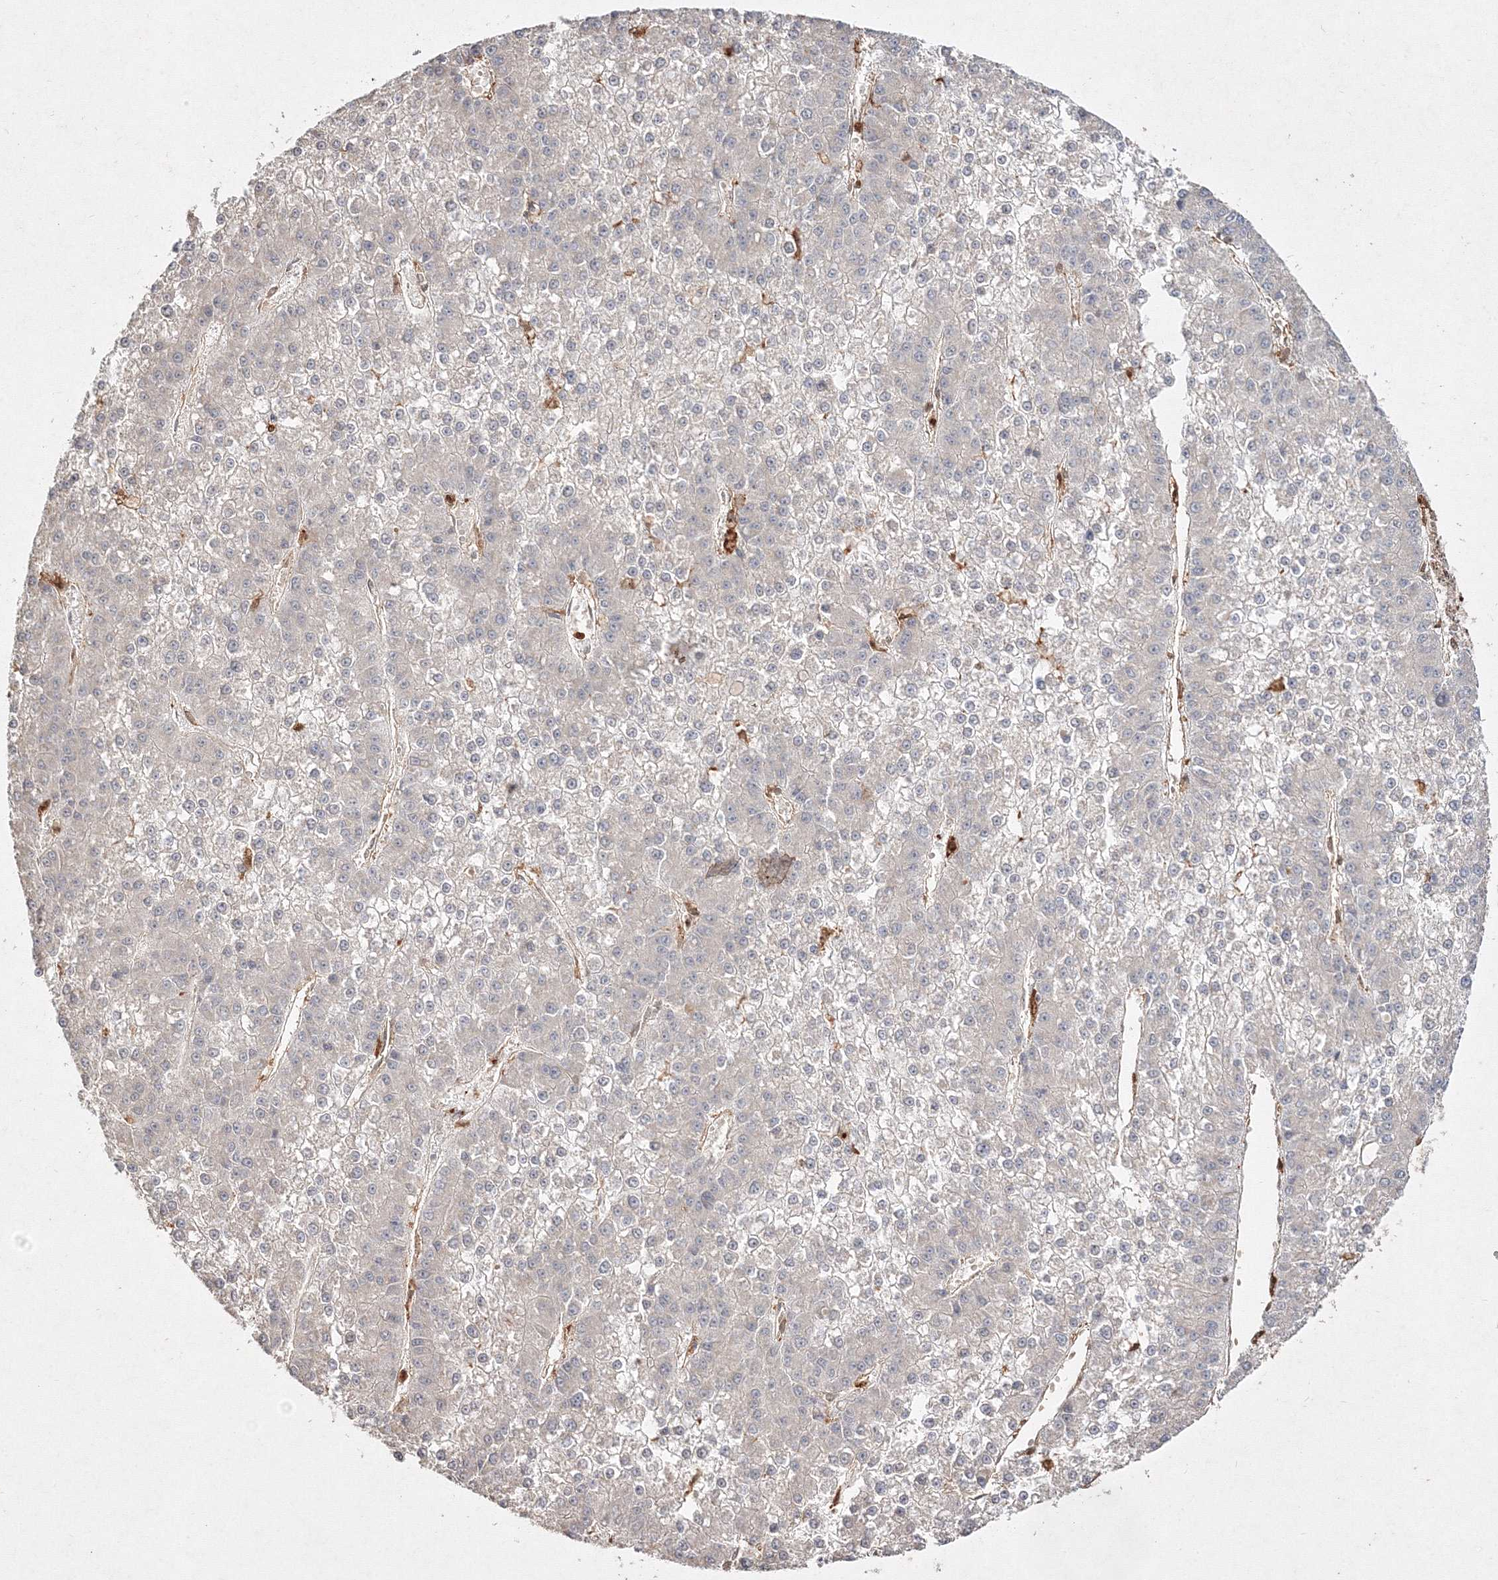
{"staining": {"intensity": "negative", "quantity": "none", "location": "none"}, "tissue": "liver cancer", "cell_type": "Tumor cells", "image_type": "cancer", "snomed": [{"axis": "morphology", "description": "Carcinoma, Hepatocellular, NOS"}, {"axis": "topography", "description": "Liver"}], "caption": "Immunohistochemical staining of hepatocellular carcinoma (liver) reveals no significant expression in tumor cells. (Stains: DAB (3,3'-diaminobenzidine) immunohistochemistry with hematoxylin counter stain, Microscopy: brightfield microscopy at high magnification).", "gene": "S100A11", "patient": {"sex": "female", "age": 73}}